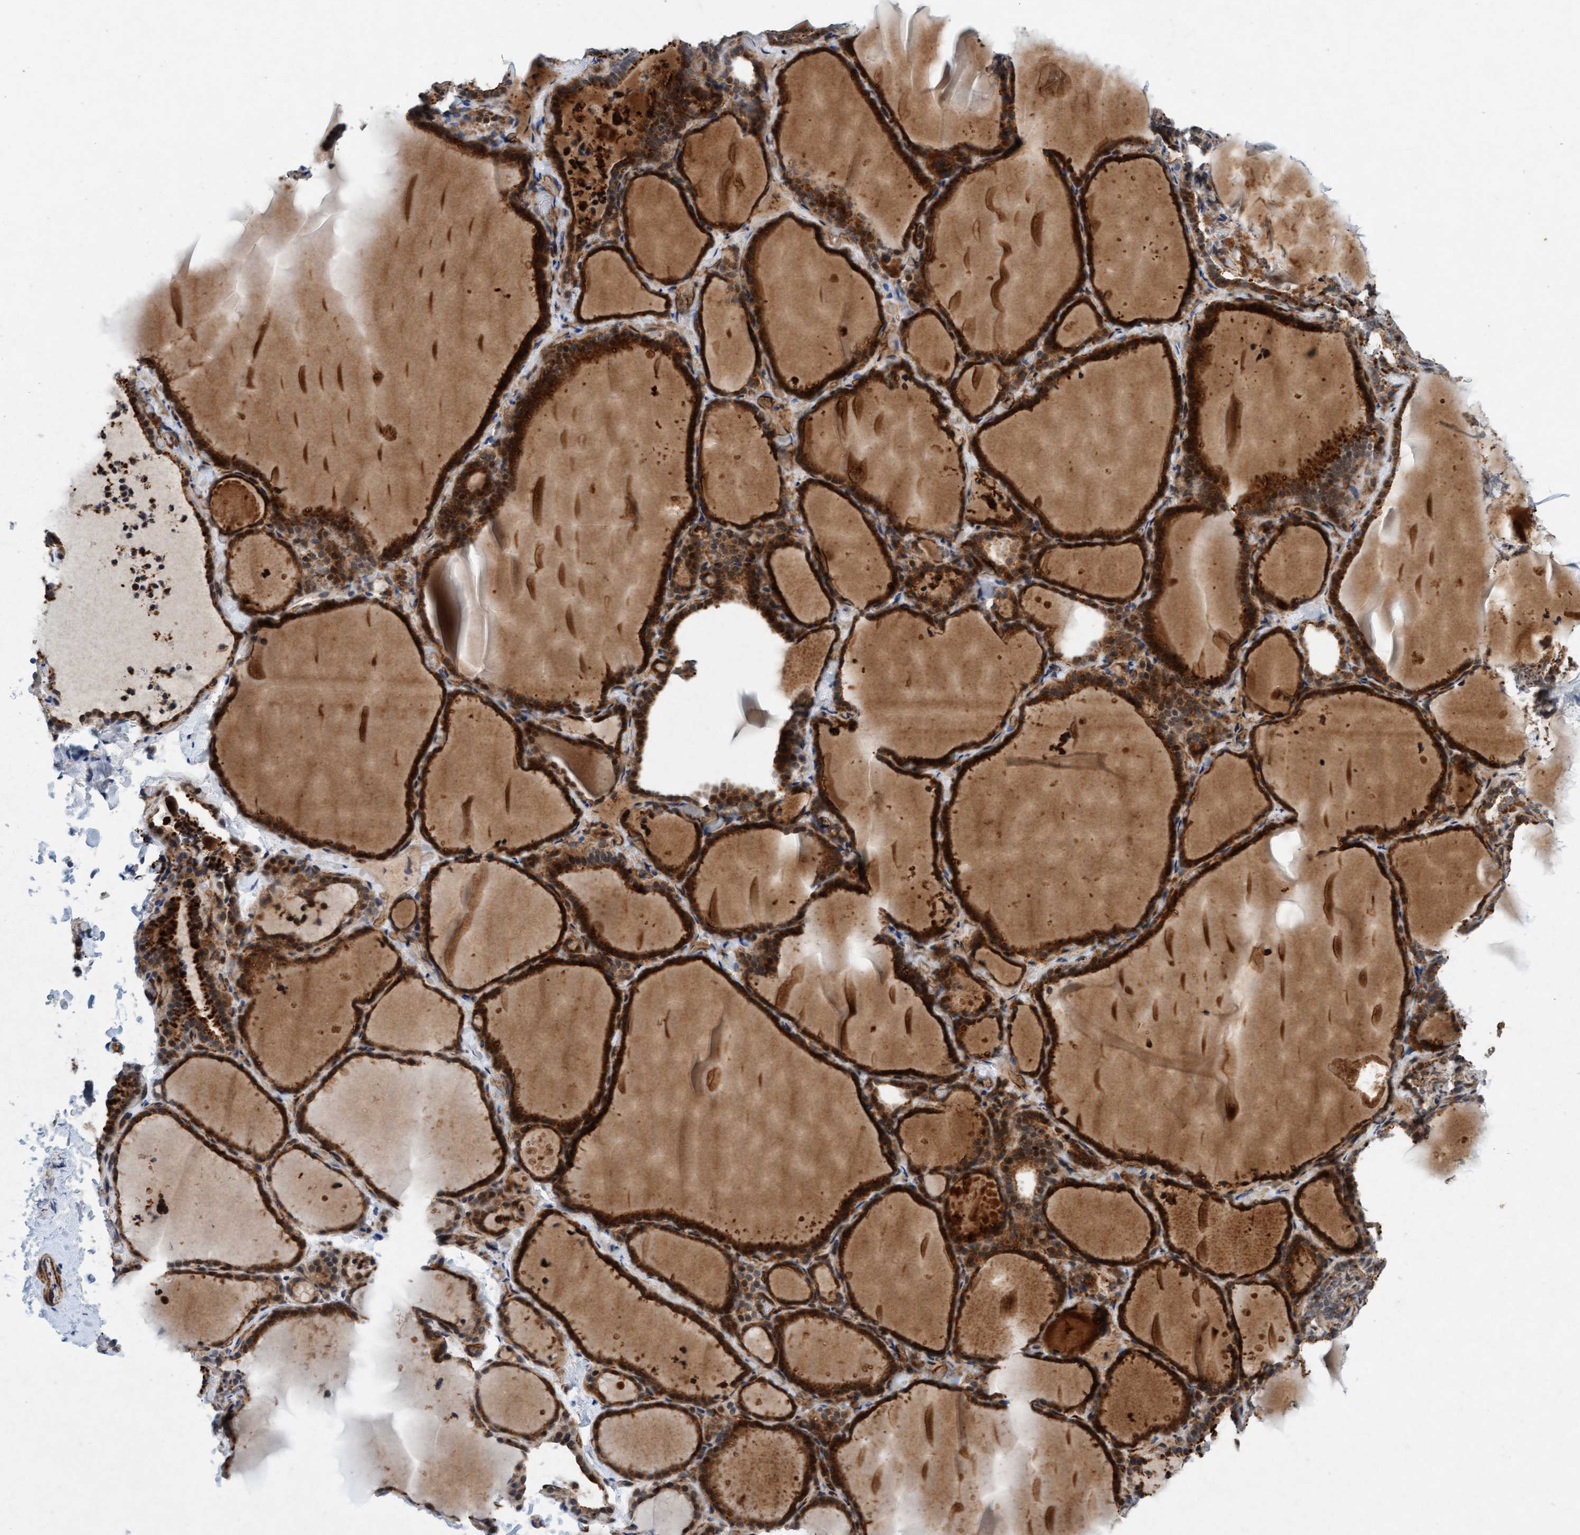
{"staining": {"intensity": "strong", "quantity": ">75%", "location": "cytoplasmic/membranous,nuclear"}, "tissue": "thyroid gland", "cell_type": "Glandular cells", "image_type": "normal", "snomed": [{"axis": "morphology", "description": "Normal tissue, NOS"}, {"axis": "topography", "description": "Thyroid gland"}], "caption": "Protein expression by IHC shows strong cytoplasmic/membranous,nuclear expression in about >75% of glandular cells in normal thyroid gland. Nuclei are stained in blue.", "gene": "TMEM70", "patient": {"sex": "female", "age": 22}}